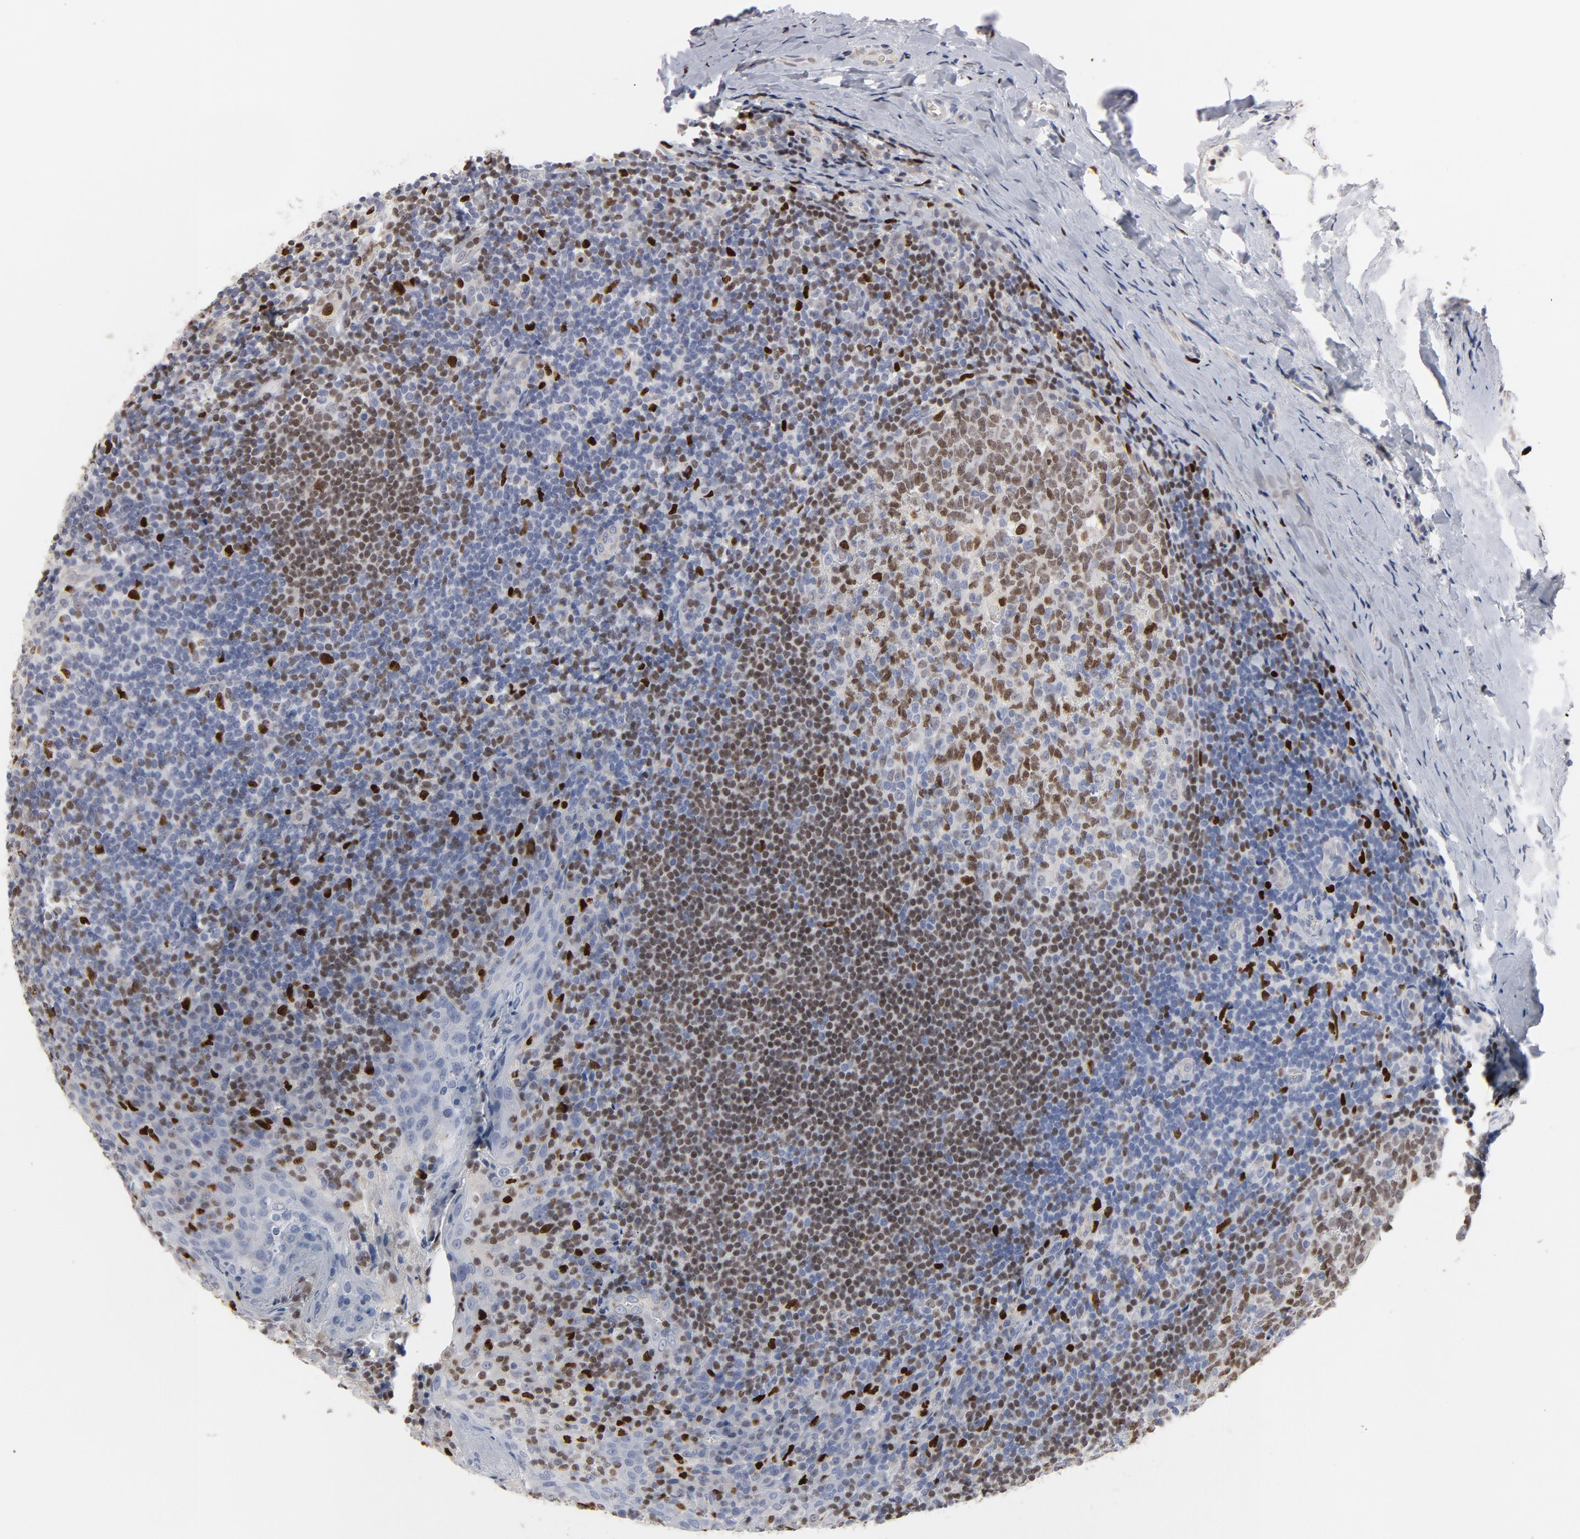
{"staining": {"intensity": "strong", "quantity": "25%-75%", "location": "nuclear"}, "tissue": "tonsil", "cell_type": "Germinal center cells", "image_type": "normal", "snomed": [{"axis": "morphology", "description": "Normal tissue, NOS"}, {"axis": "topography", "description": "Tonsil"}], "caption": "IHC of unremarkable tonsil exhibits high levels of strong nuclear staining in about 25%-75% of germinal center cells.", "gene": "SPI1", "patient": {"sex": "male", "age": 31}}